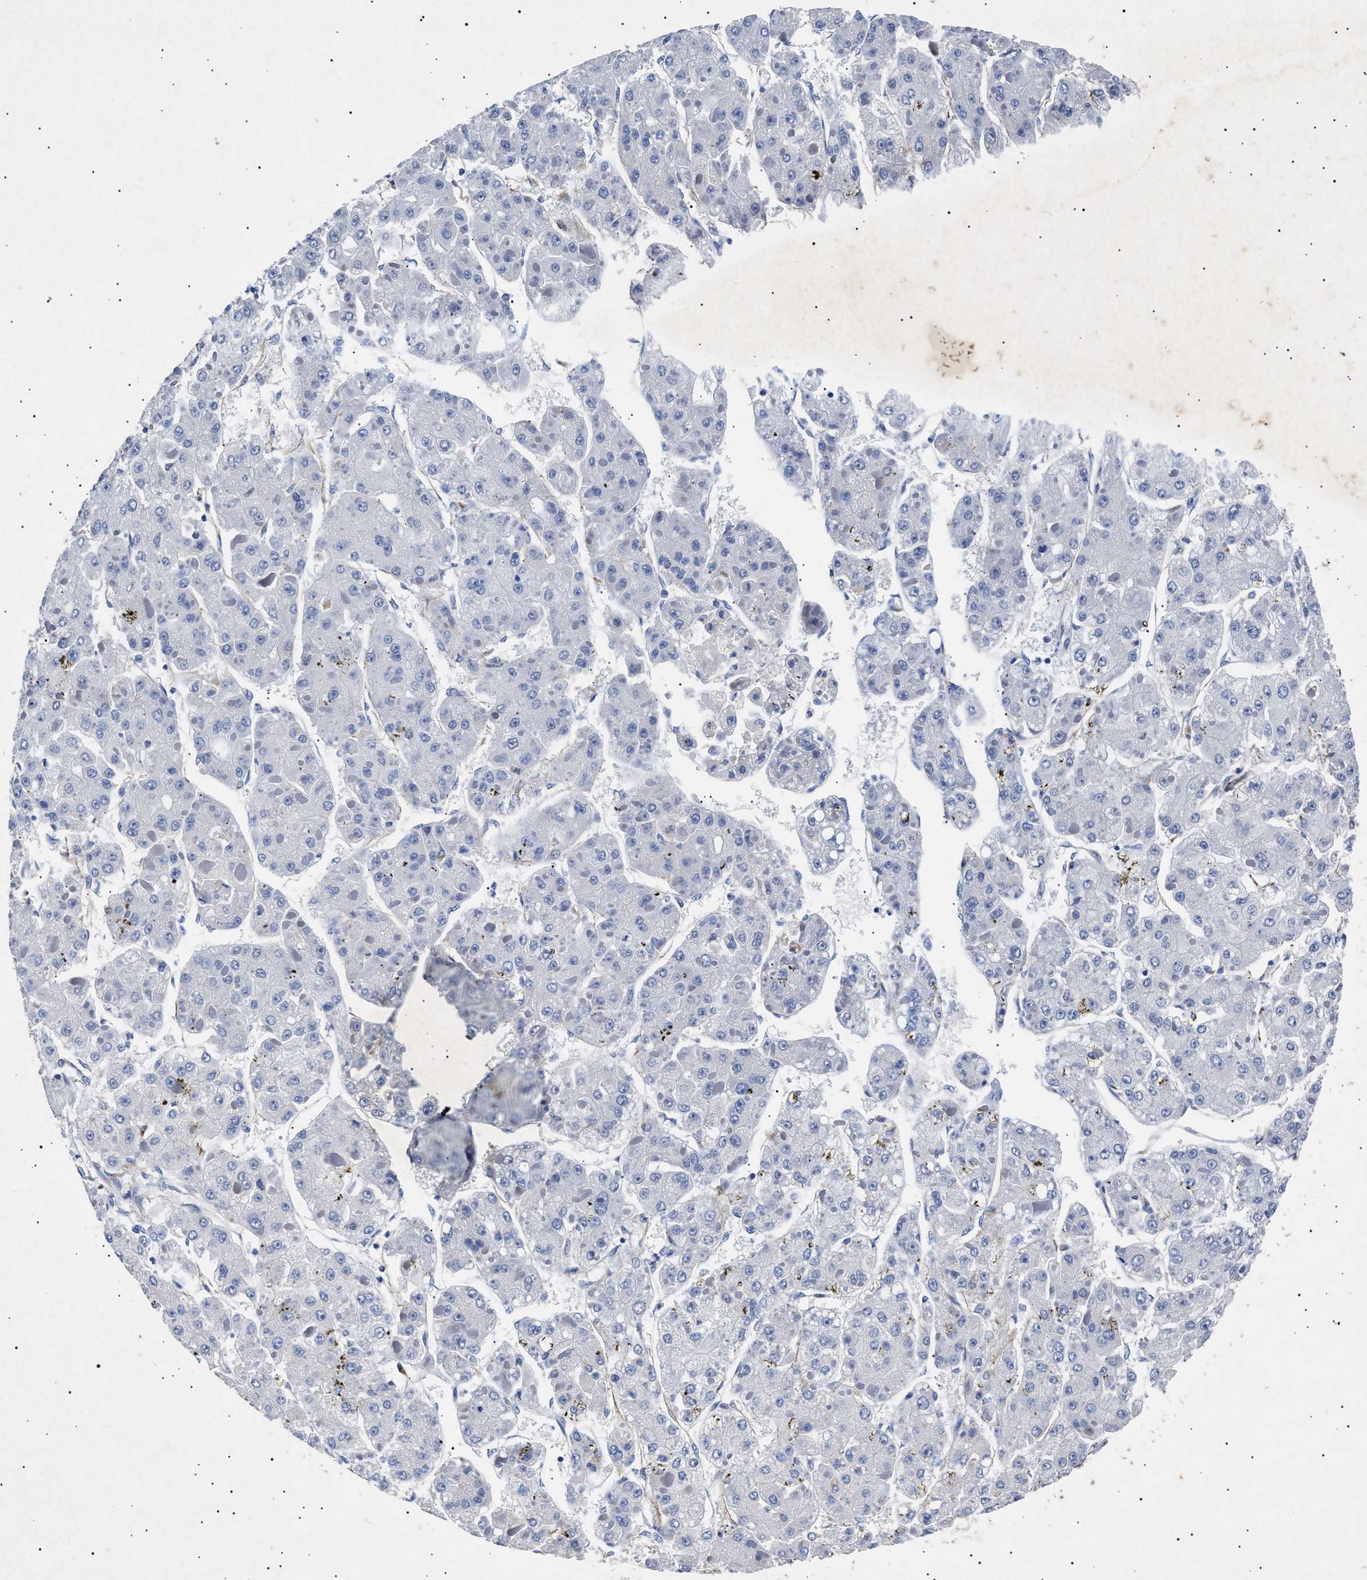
{"staining": {"intensity": "negative", "quantity": "none", "location": "none"}, "tissue": "liver cancer", "cell_type": "Tumor cells", "image_type": "cancer", "snomed": [{"axis": "morphology", "description": "Carcinoma, Hepatocellular, NOS"}, {"axis": "topography", "description": "Liver"}], "caption": "Image shows no protein staining in tumor cells of hepatocellular carcinoma (liver) tissue.", "gene": "OLFML2A", "patient": {"sex": "female", "age": 73}}